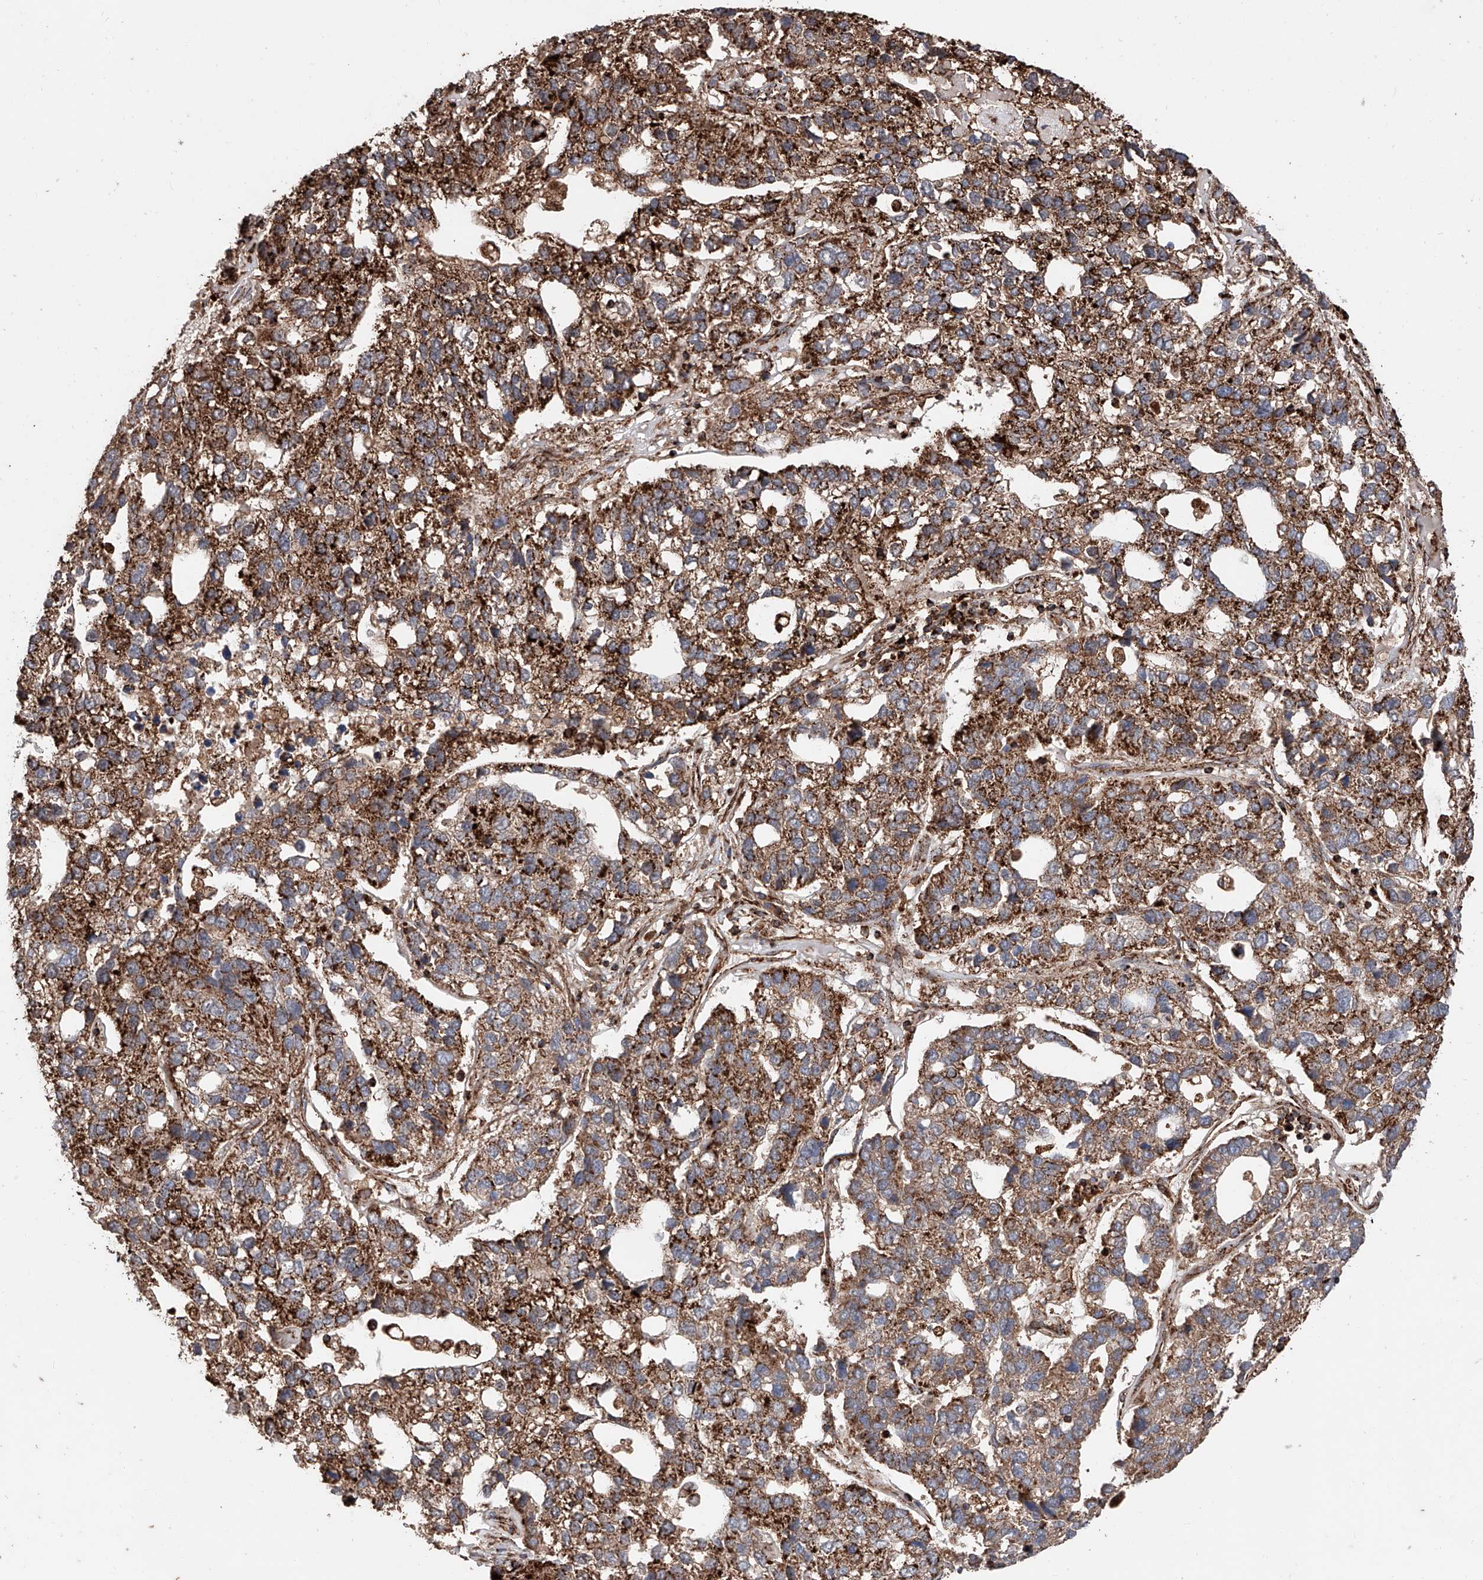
{"staining": {"intensity": "strong", "quantity": ">75%", "location": "cytoplasmic/membranous"}, "tissue": "pancreatic cancer", "cell_type": "Tumor cells", "image_type": "cancer", "snomed": [{"axis": "morphology", "description": "Adenocarcinoma, NOS"}, {"axis": "topography", "description": "Pancreas"}], "caption": "A micrograph of pancreatic cancer (adenocarcinoma) stained for a protein demonstrates strong cytoplasmic/membranous brown staining in tumor cells. The protein is stained brown, and the nuclei are stained in blue (DAB IHC with brightfield microscopy, high magnification).", "gene": "PISD", "patient": {"sex": "female", "age": 61}}